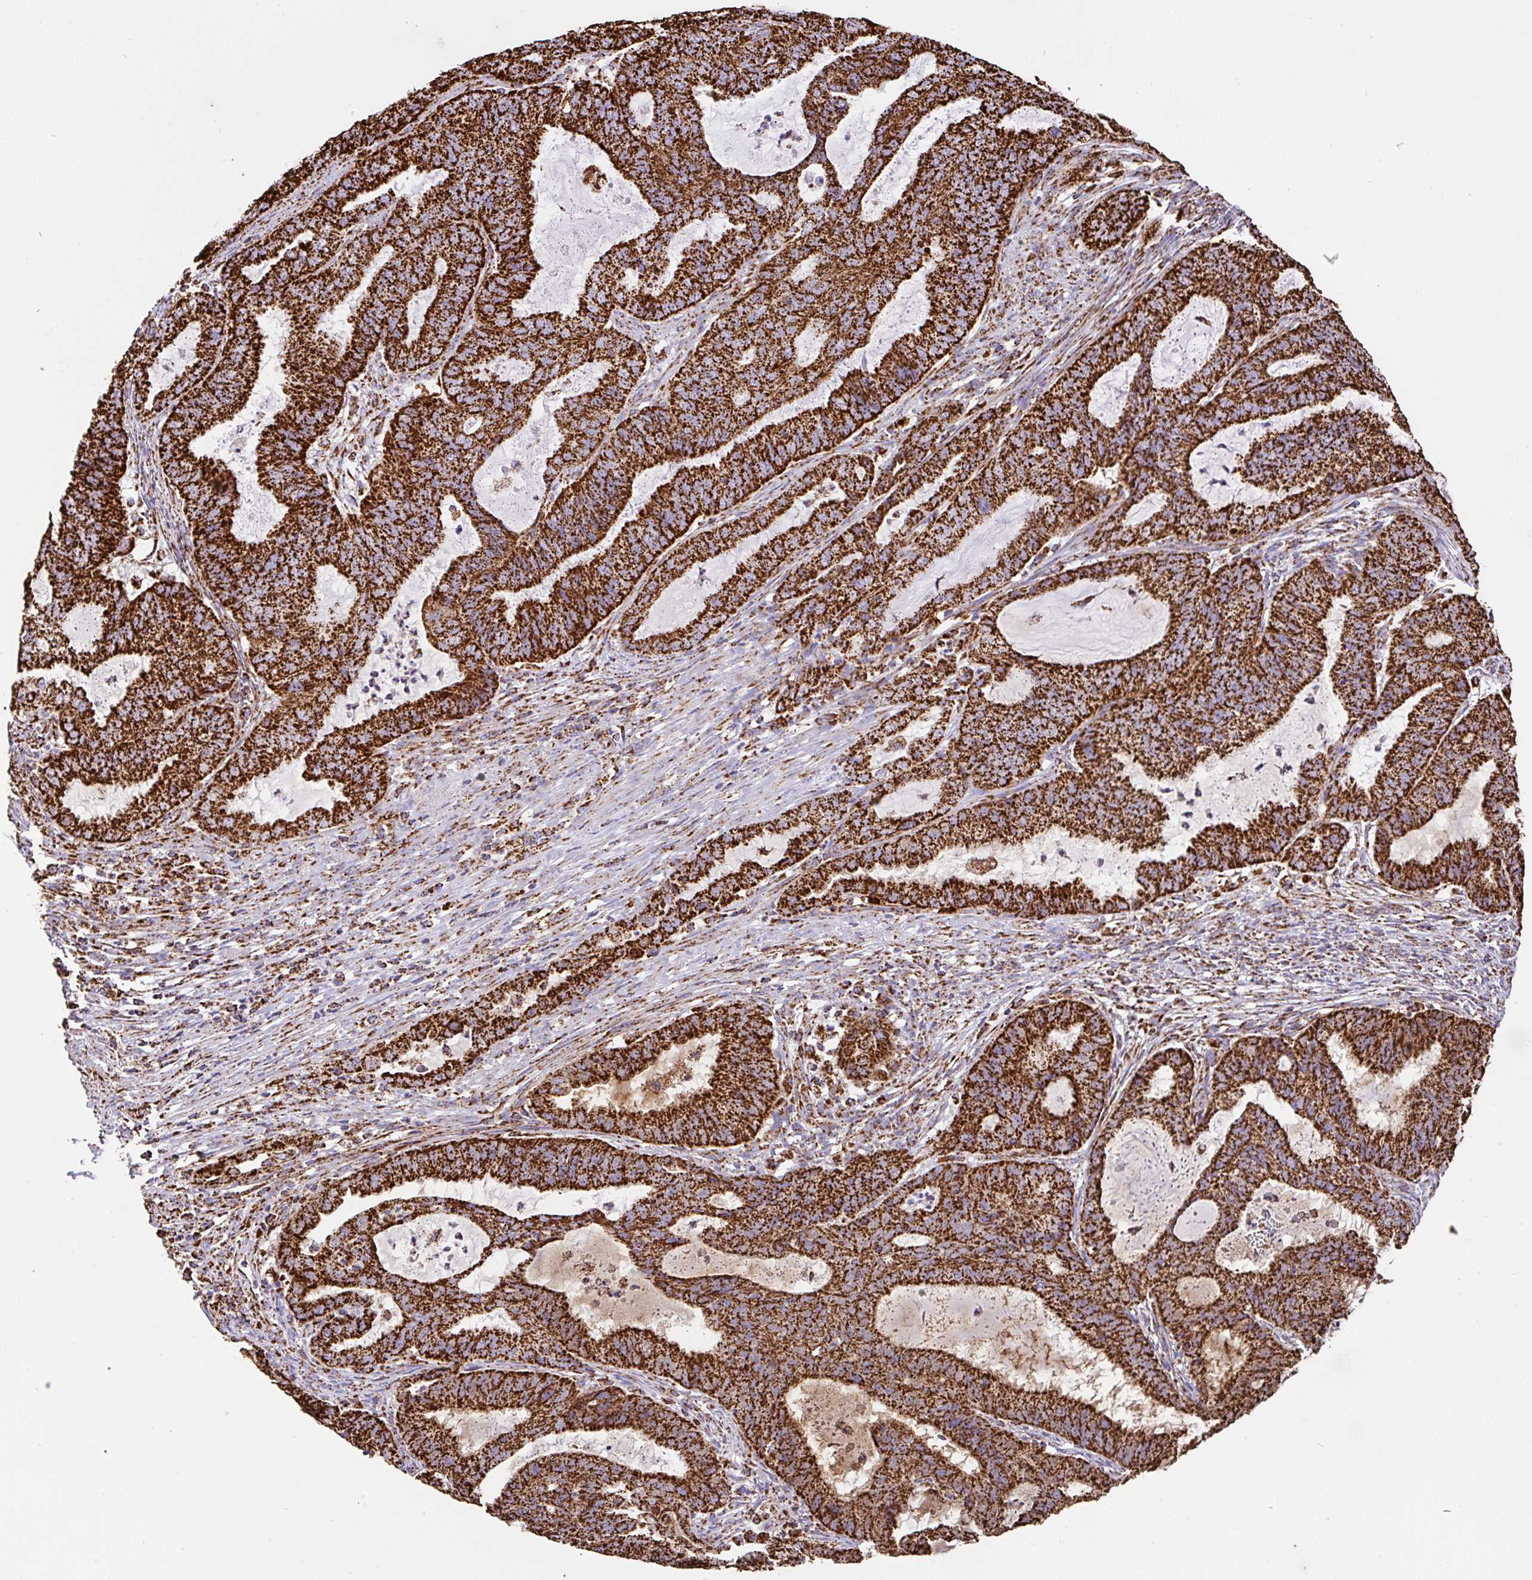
{"staining": {"intensity": "strong", "quantity": ">75%", "location": "cytoplasmic/membranous"}, "tissue": "endometrial cancer", "cell_type": "Tumor cells", "image_type": "cancer", "snomed": [{"axis": "morphology", "description": "Adenocarcinoma, NOS"}, {"axis": "topography", "description": "Endometrium"}], "caption": "About >75% of tumor cells in endometrial cancer (adenocarcinoma) reveal strong cytoplasmic/membranous protein positivity as visualized by brown immunohistochemical staining.", "gene": "ANKRD33B", "patient": {"sex": "female", "age": 51}}